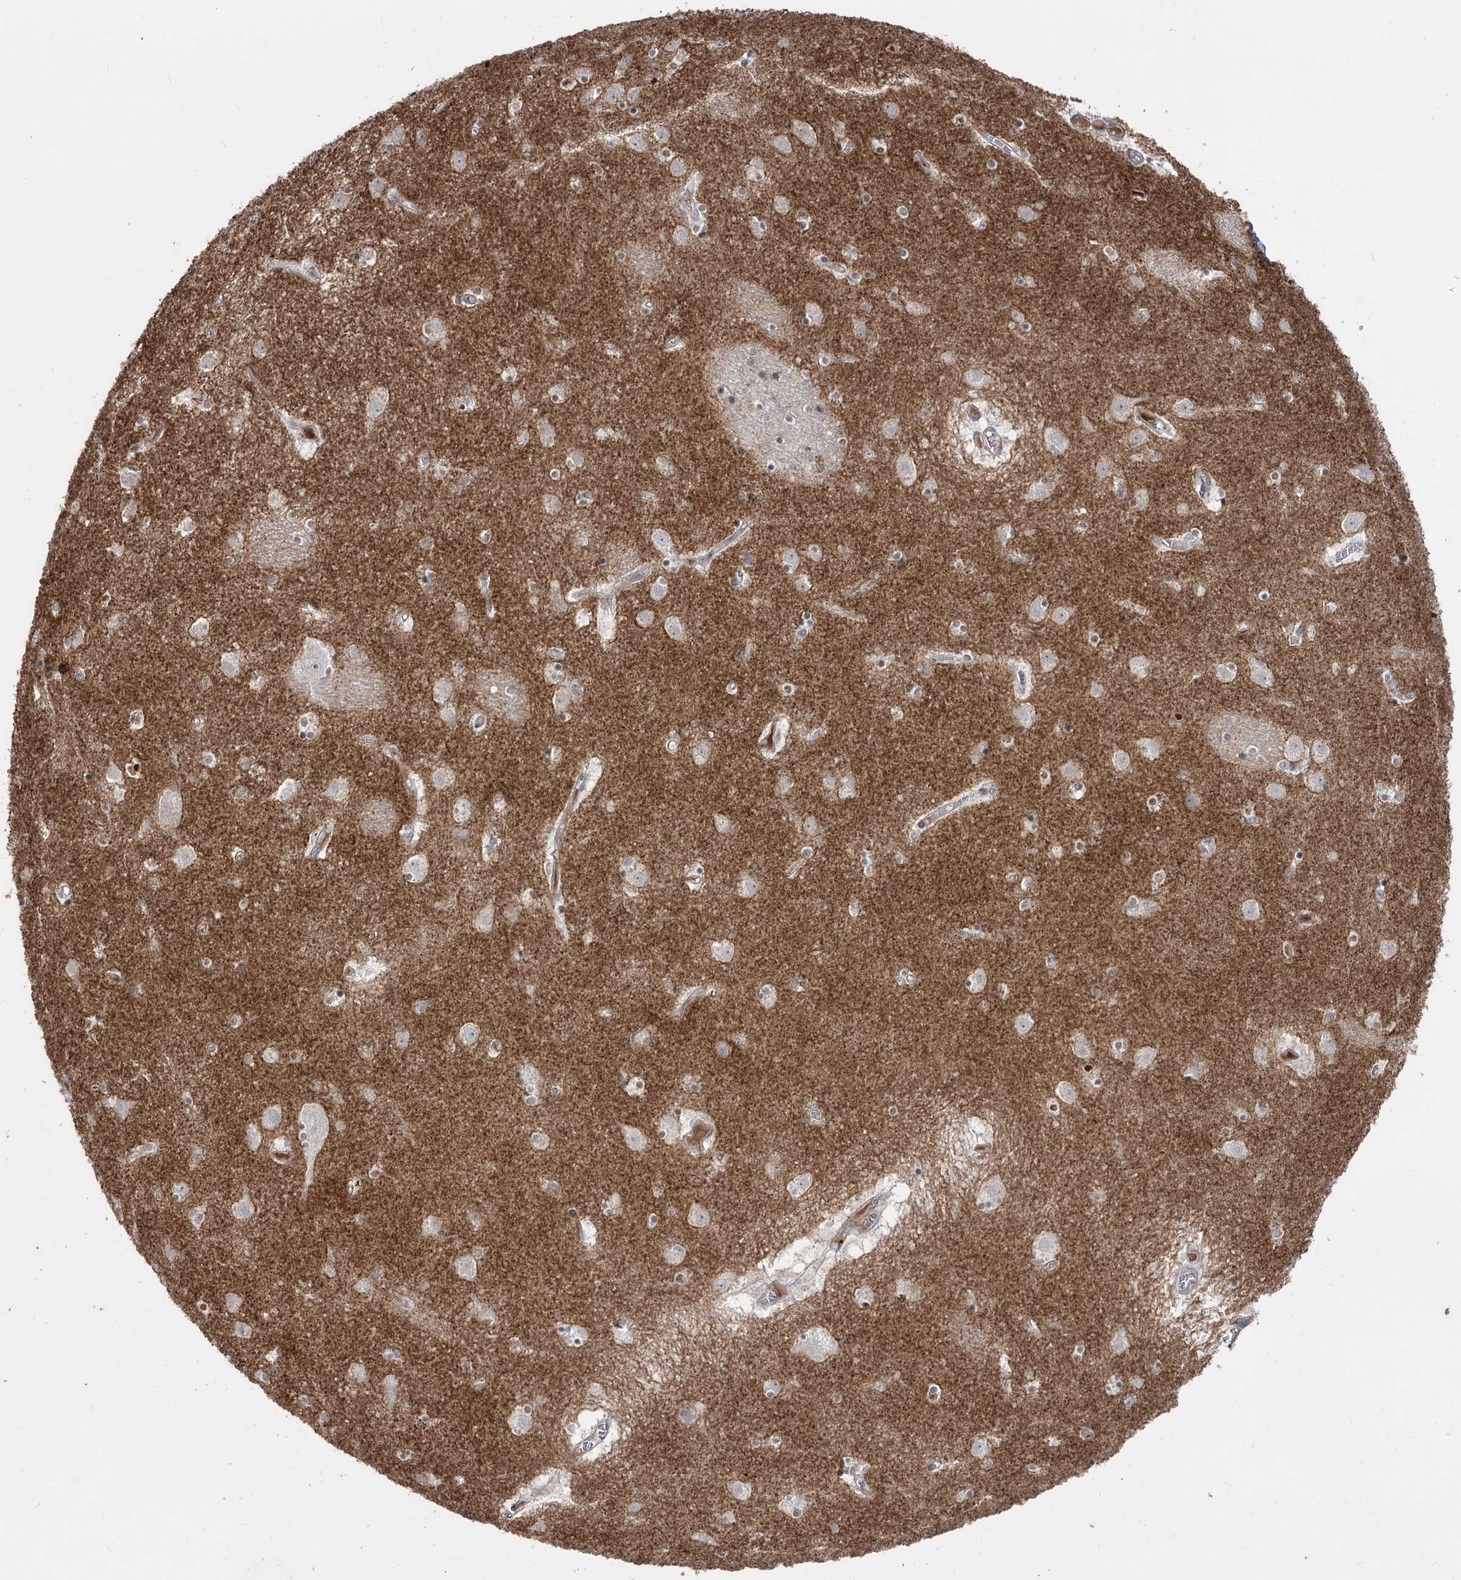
{"staining": {"intensity": "negative", "quantity": "none", "location": "none"}, "tissue": "caudate", "cell_type": "Glial cells", "image_type": "normal", "snomed": [{"axis": "morphology", "description": "Normal tissue, NOS"}, {"axis": "topography", "description": "Lateral ventricle wall"}], "caption": "Micrograph shows no protein staining in glial cells of unremarkable caudate. (DAB immunohistochemistry visualized using brightfield microscopy, high magnification).", "gene": "ZSCAN23", "patient": {"sex": "male", "age": 70}}